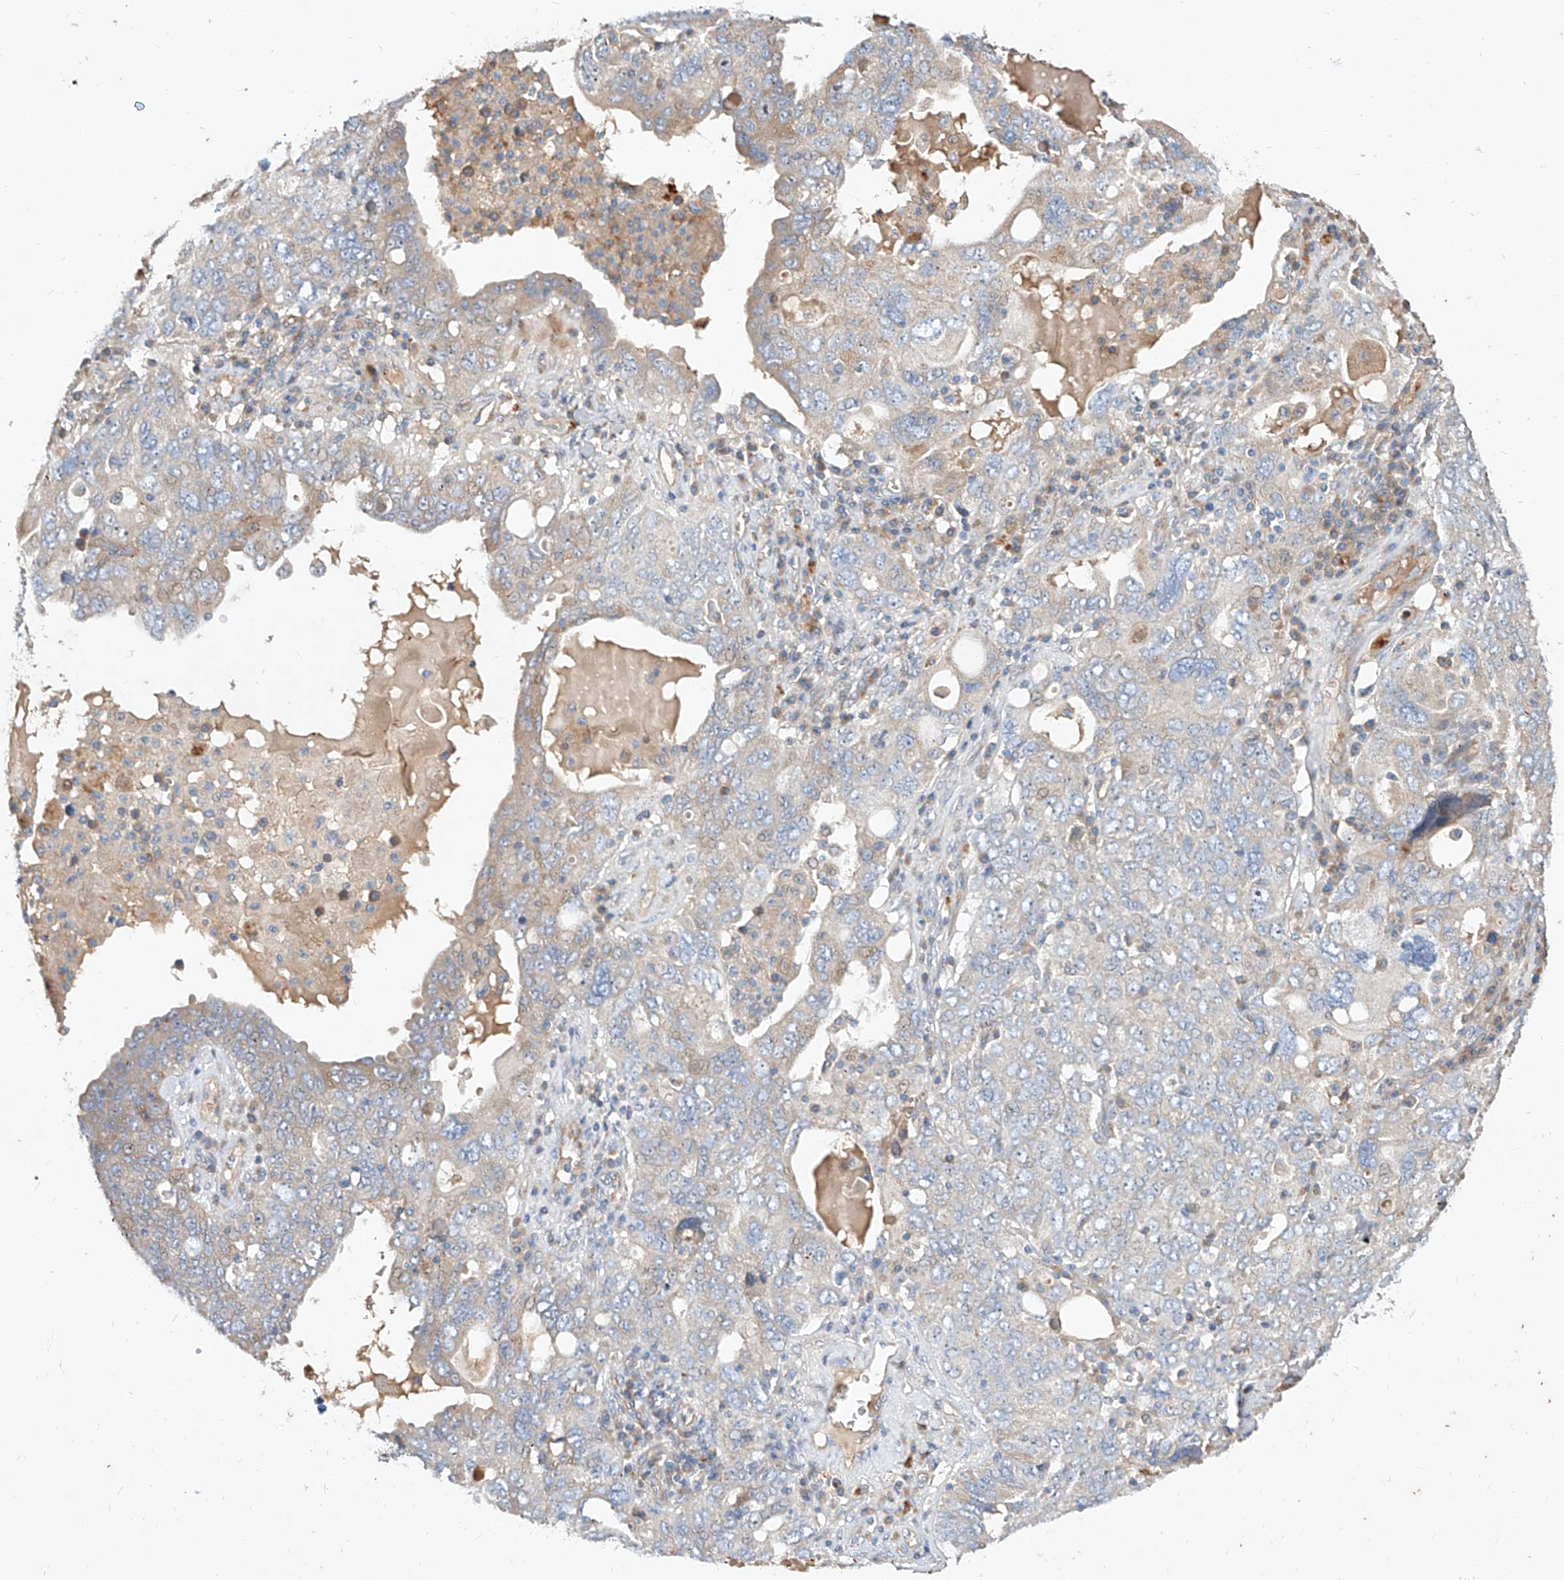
{"staining": {"intensity": "weak", "quantity": "<25%", "location": "cytoplasmic/membranous"}, "tissue": "ovarian cancer", "cell_type": "Tumor cells", "image_type": "cancer", "snomed": [{"axis": "morphology", "description": "Carcinoma, endometroid"}, {"axis": "topography", "description": "Ovary"}], "caption": "DAB immunohistochemical staining of ovarian endometroid carcinoma demonstrates no significant expression in tumor cells.", "gene": "DIRAS3", "patient": {"sex": "female", "age": 62}}